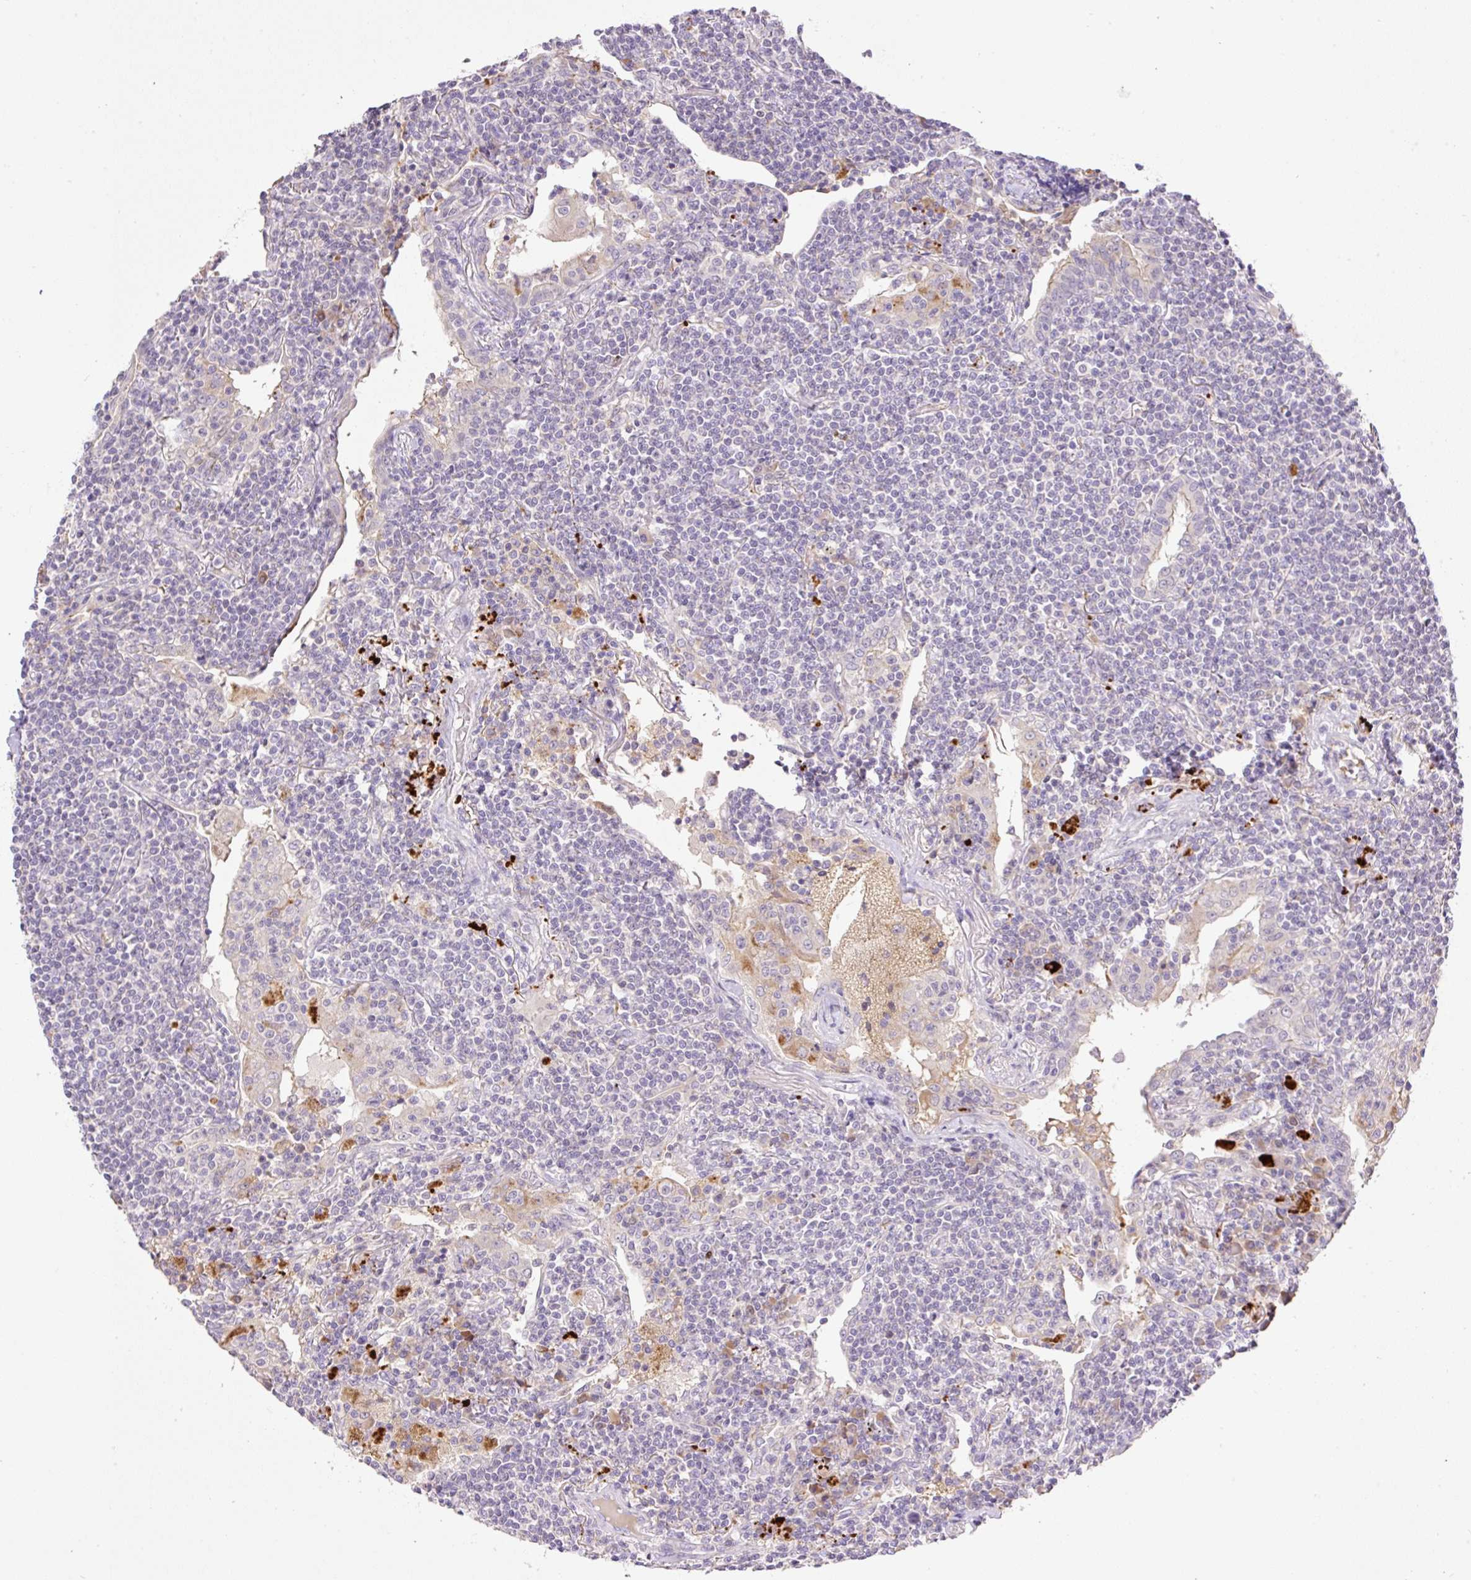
{"staining": {"intensity": "negative", "quantity": "none", "location": "none"}, "tissue": "lymphoma", "cell_type": "Tumor cells", "image_type": "cancer", "snomed": [{"axis": "morphology", "description": "Malignant lymphoma, non-Hodgkin's type, Low grade"}, {"axis": "topography", "description": "Lung"}], "caption": "An immunohistochemistry (IHC) histopathology image of lymphoma is shown. There is no staining in tumor cells of lymphoma.", "gene": "HABP4", "patient": {"sex": "female", "age": 71}}